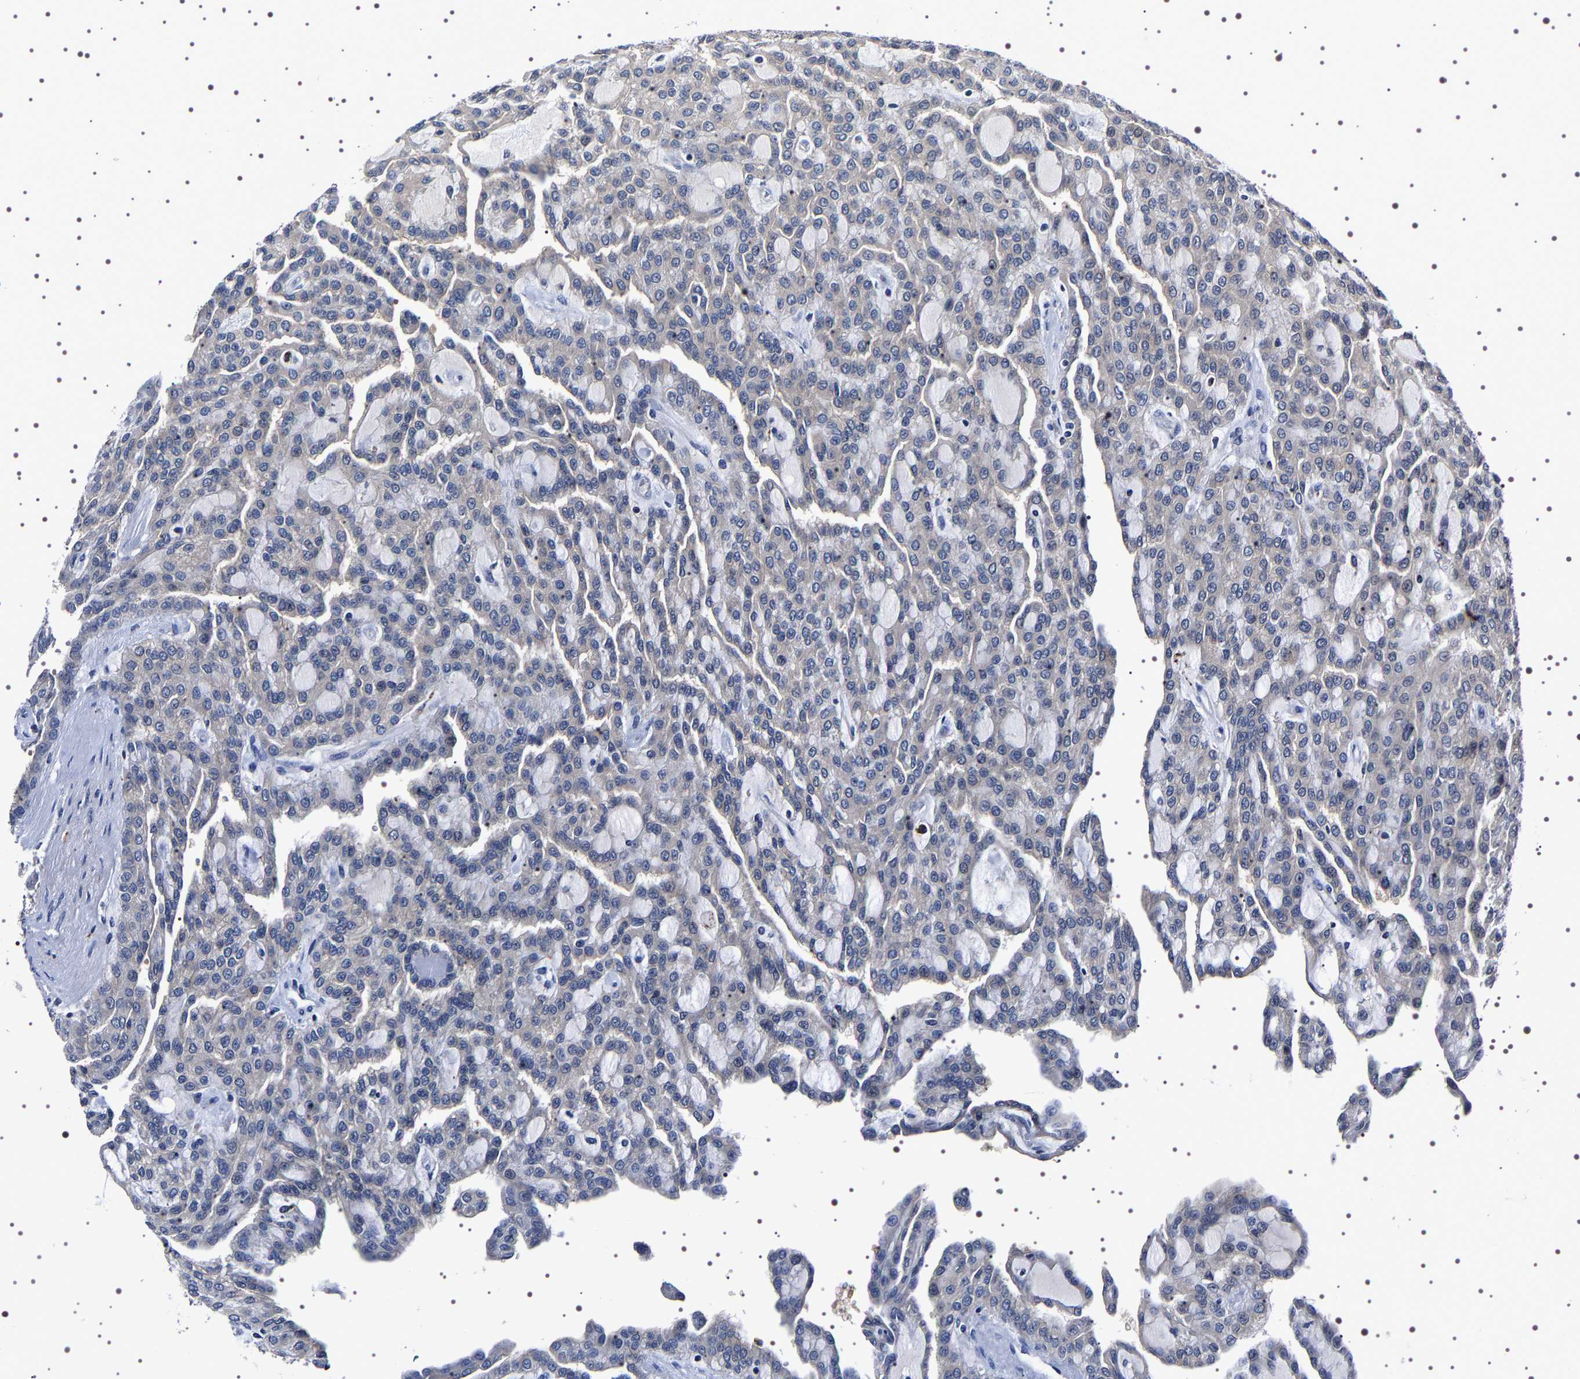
{"staining": {"intensity": "negative", "quantity": "none", "location": "none"}, "tissue": "renal cancer", "cell_type": "Tumor cells", "image_type": "cancer", "snomed": [{"axis": "morphology", "description": "Adenocarcinoma, NOS"}, {"axis": "topography", "description": "Kidney"}], "caption": "Immunohistochemical staining of human renal cancer reveals no significant expression in tumor cells.", "gene": "TARBP1", "patient": {"sex": "male", "age": 63}}